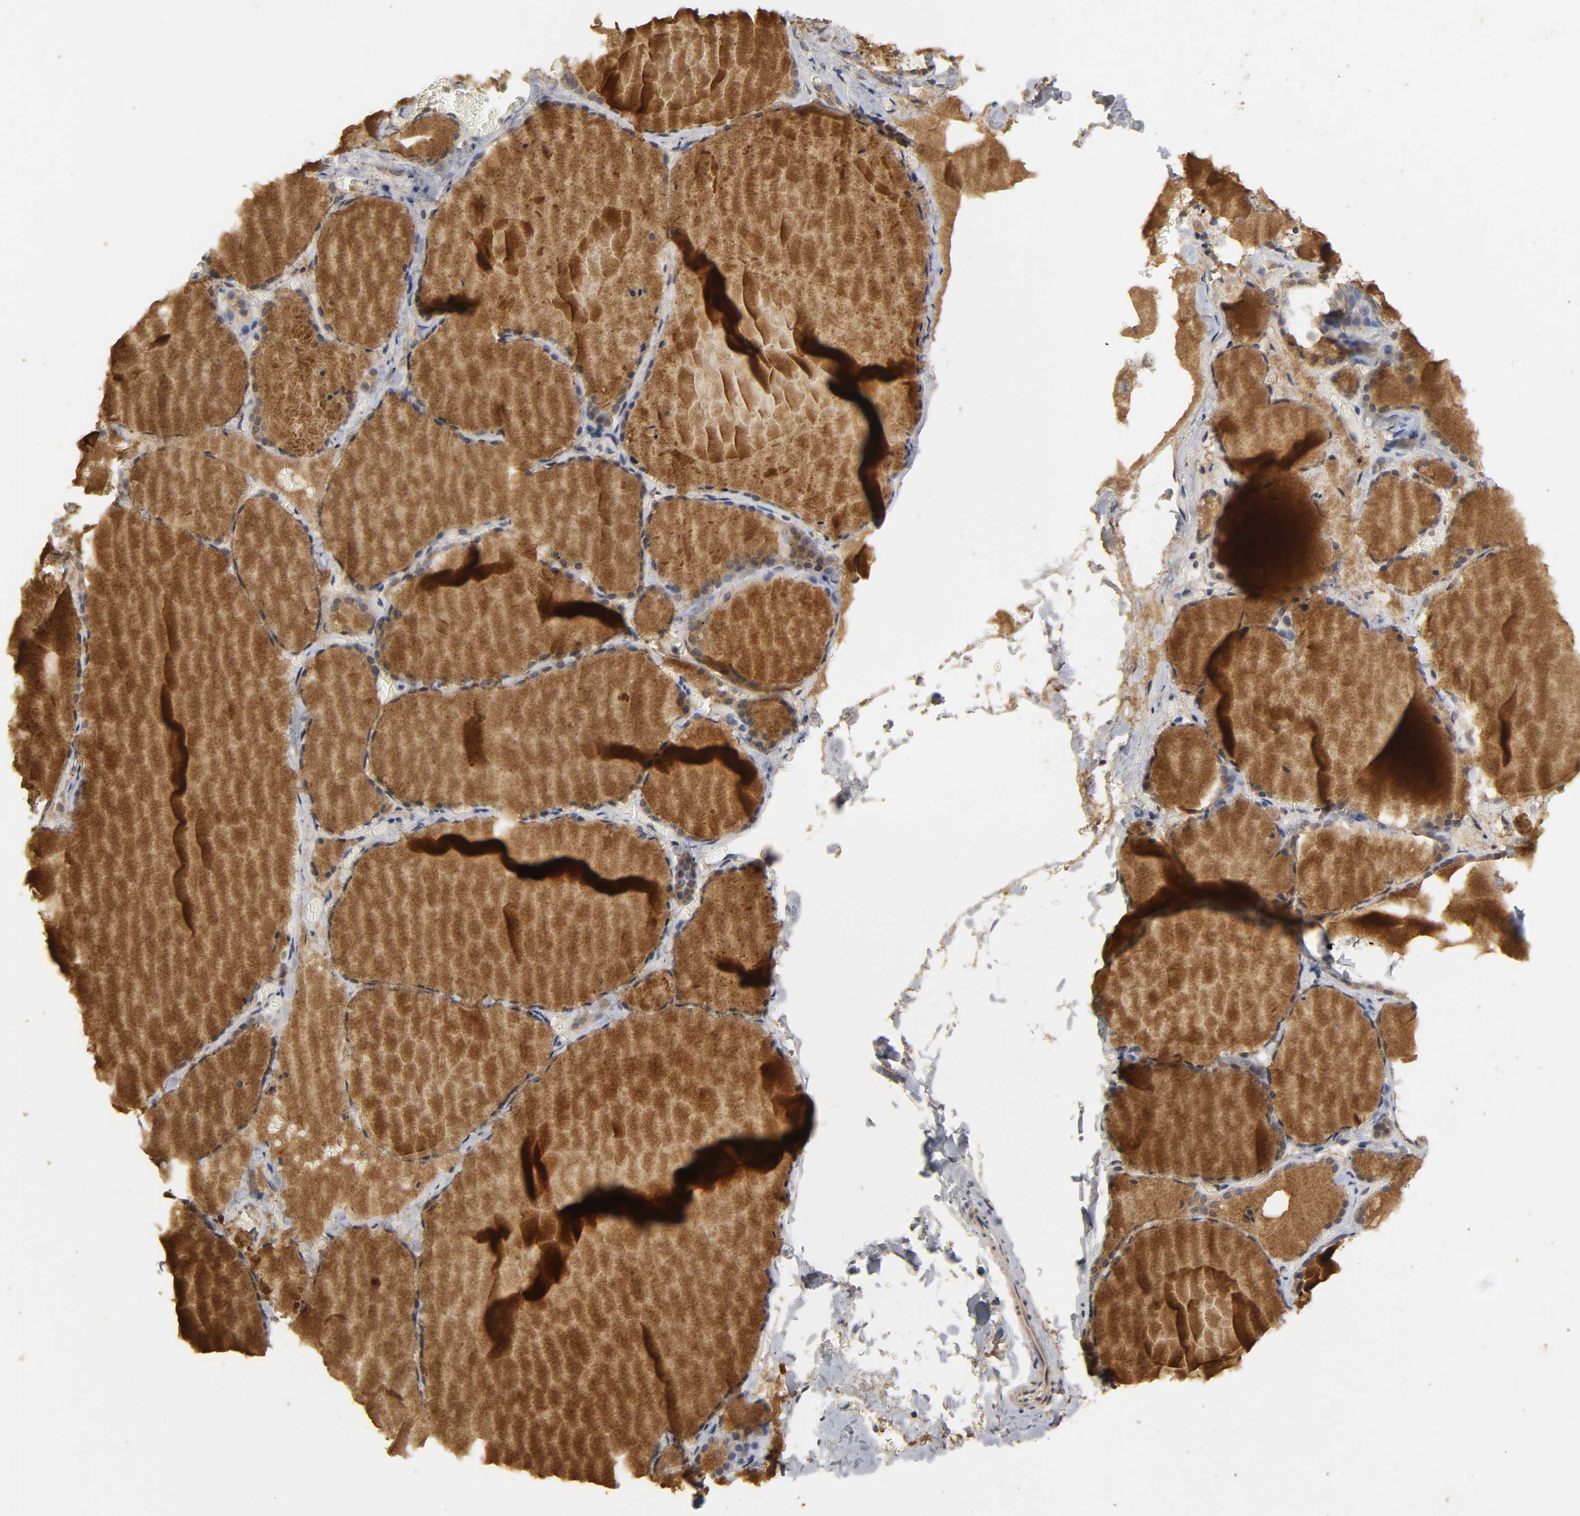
{"staining": {"intensity": "moderate", "quantity": ">75%", "location": "cytoplasmic/membranous"}, "tissue": "thyroid gland", "cell_type": "Glandular cells", "image_type": "normal", "snomed": [{"axis": "morphology", "description": "Normal tissue, NOS"}, {"axis": "topography", "description": "Thyroid gland"}], "caption": "Moderate cytoplasmic/membranous protein expression is present in about >75% of glandular cells in thyroid gland.", "gene": "TRAF6", "patient": {"sex": "female", "age": 22}}